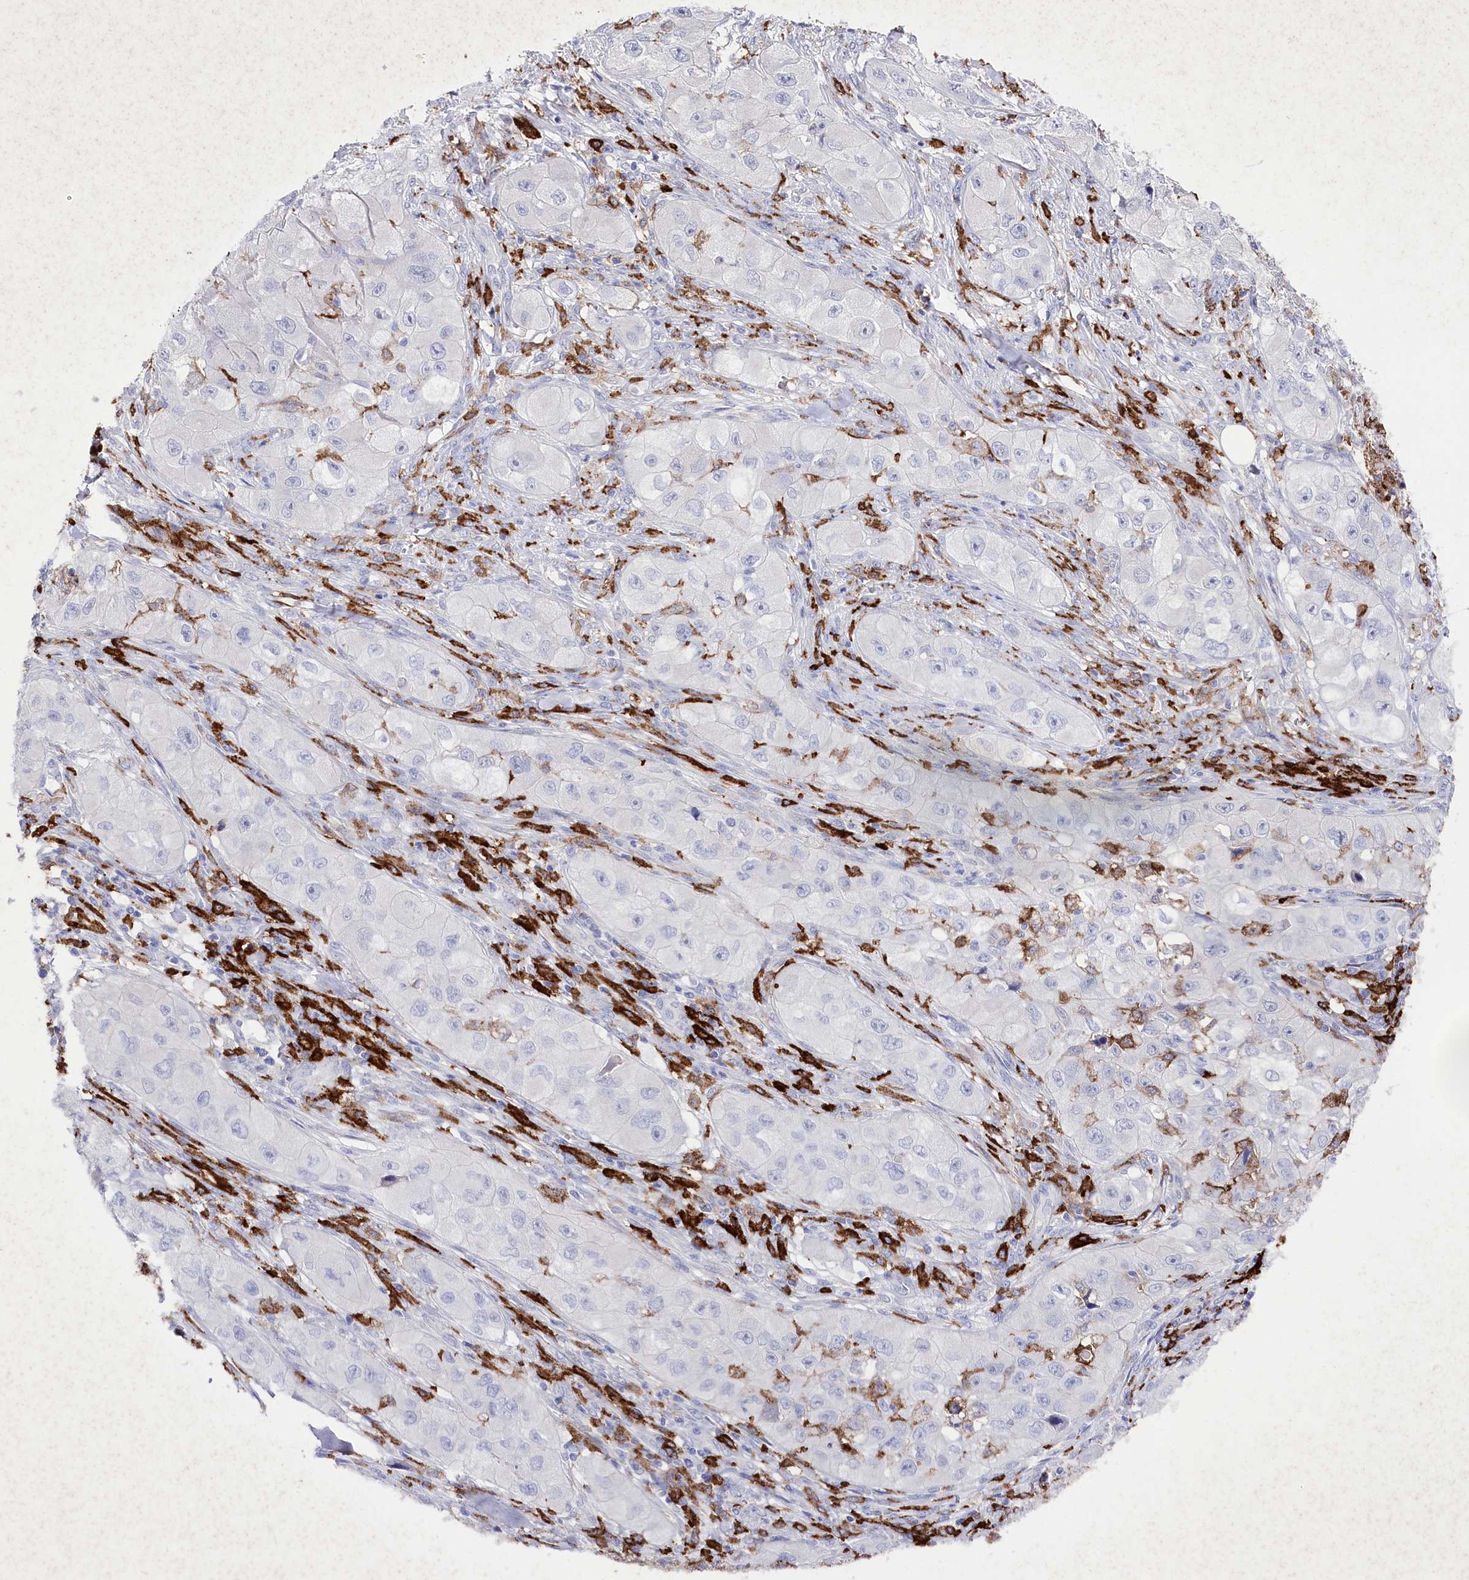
{"staining": {"intensity": "negative", "quantity": "none", "location": "none"}, "tissue": "skin cancer", "cell_type": "Tumor cells", "image_type": "cancer", "snomed": [{"axis": "morphology", "description": "Squamous cell carcinoma, NOS"}, {"axis": "topography", "description": "Skin"}, {"axis": "topography", "description": "Subcutis"}], "caption": "Immunohistochemistry (IHC) micrograph of squamous cell carcinoma (skin) stained for a protein (brown), which demonstrates no expression in tumor cells.", "gene": "CLEC4M", "patient": {"sex": "male", "age": 73}}